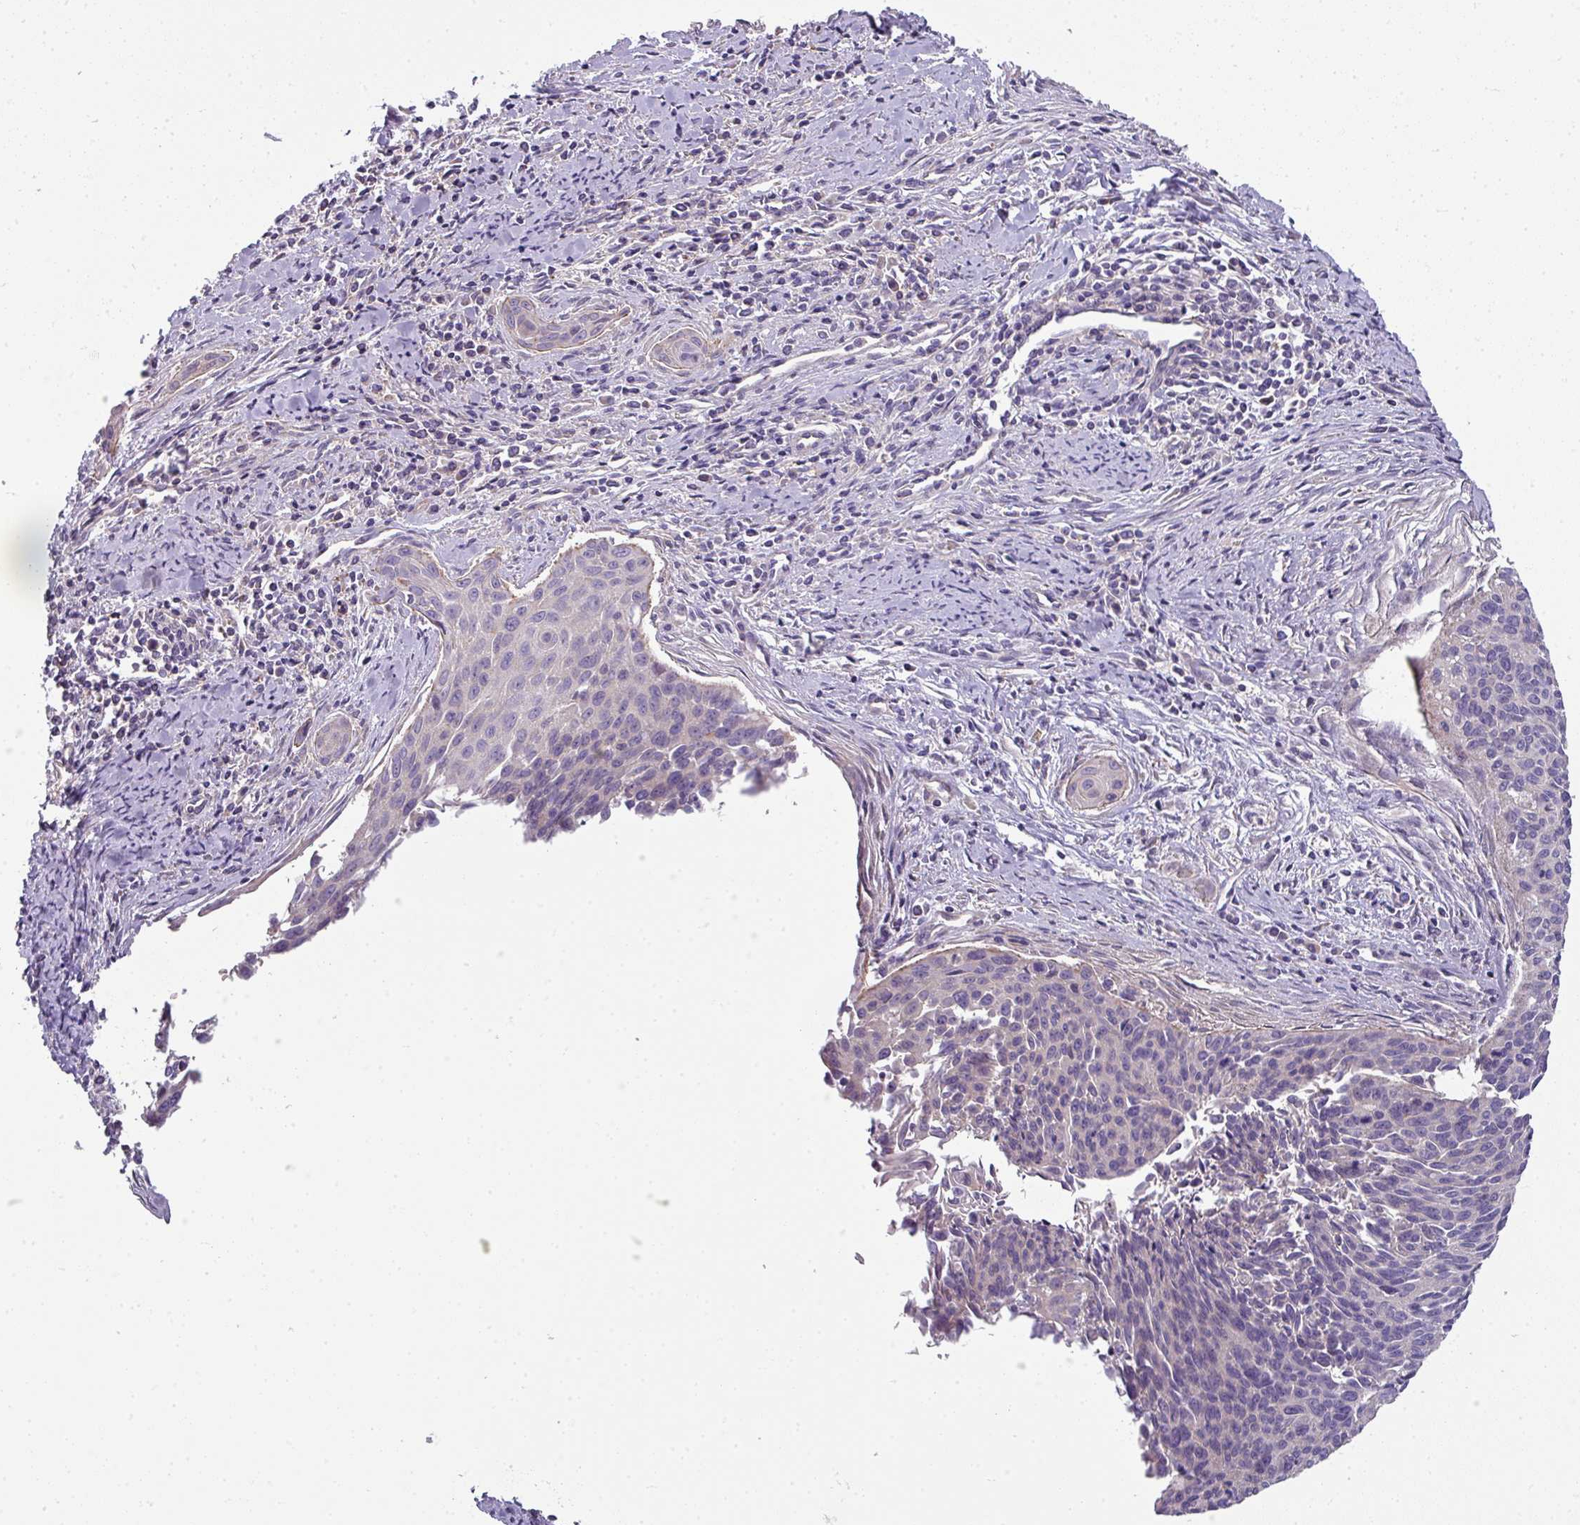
{"staining": {"intensity": "negative", "quantity": "none", "location": "none"}, "tissue": "cervical cancer", "cell_type": "Tumor cells", "image_type": "cancer", "snomed": [{"axis": "morphology", "description": "Squamous cell carcinoma, NOS"}, {"axis": "topography", "description": "Cervix"}], "caption": "Immunohistochemistry micrograph of cervical cancer (squamous cell carcinoma) stained for a protein (brown), which reveals no staining in tumor cells.", "gene": "PALS2", "patient": {"sex": "female", "age": 55}}